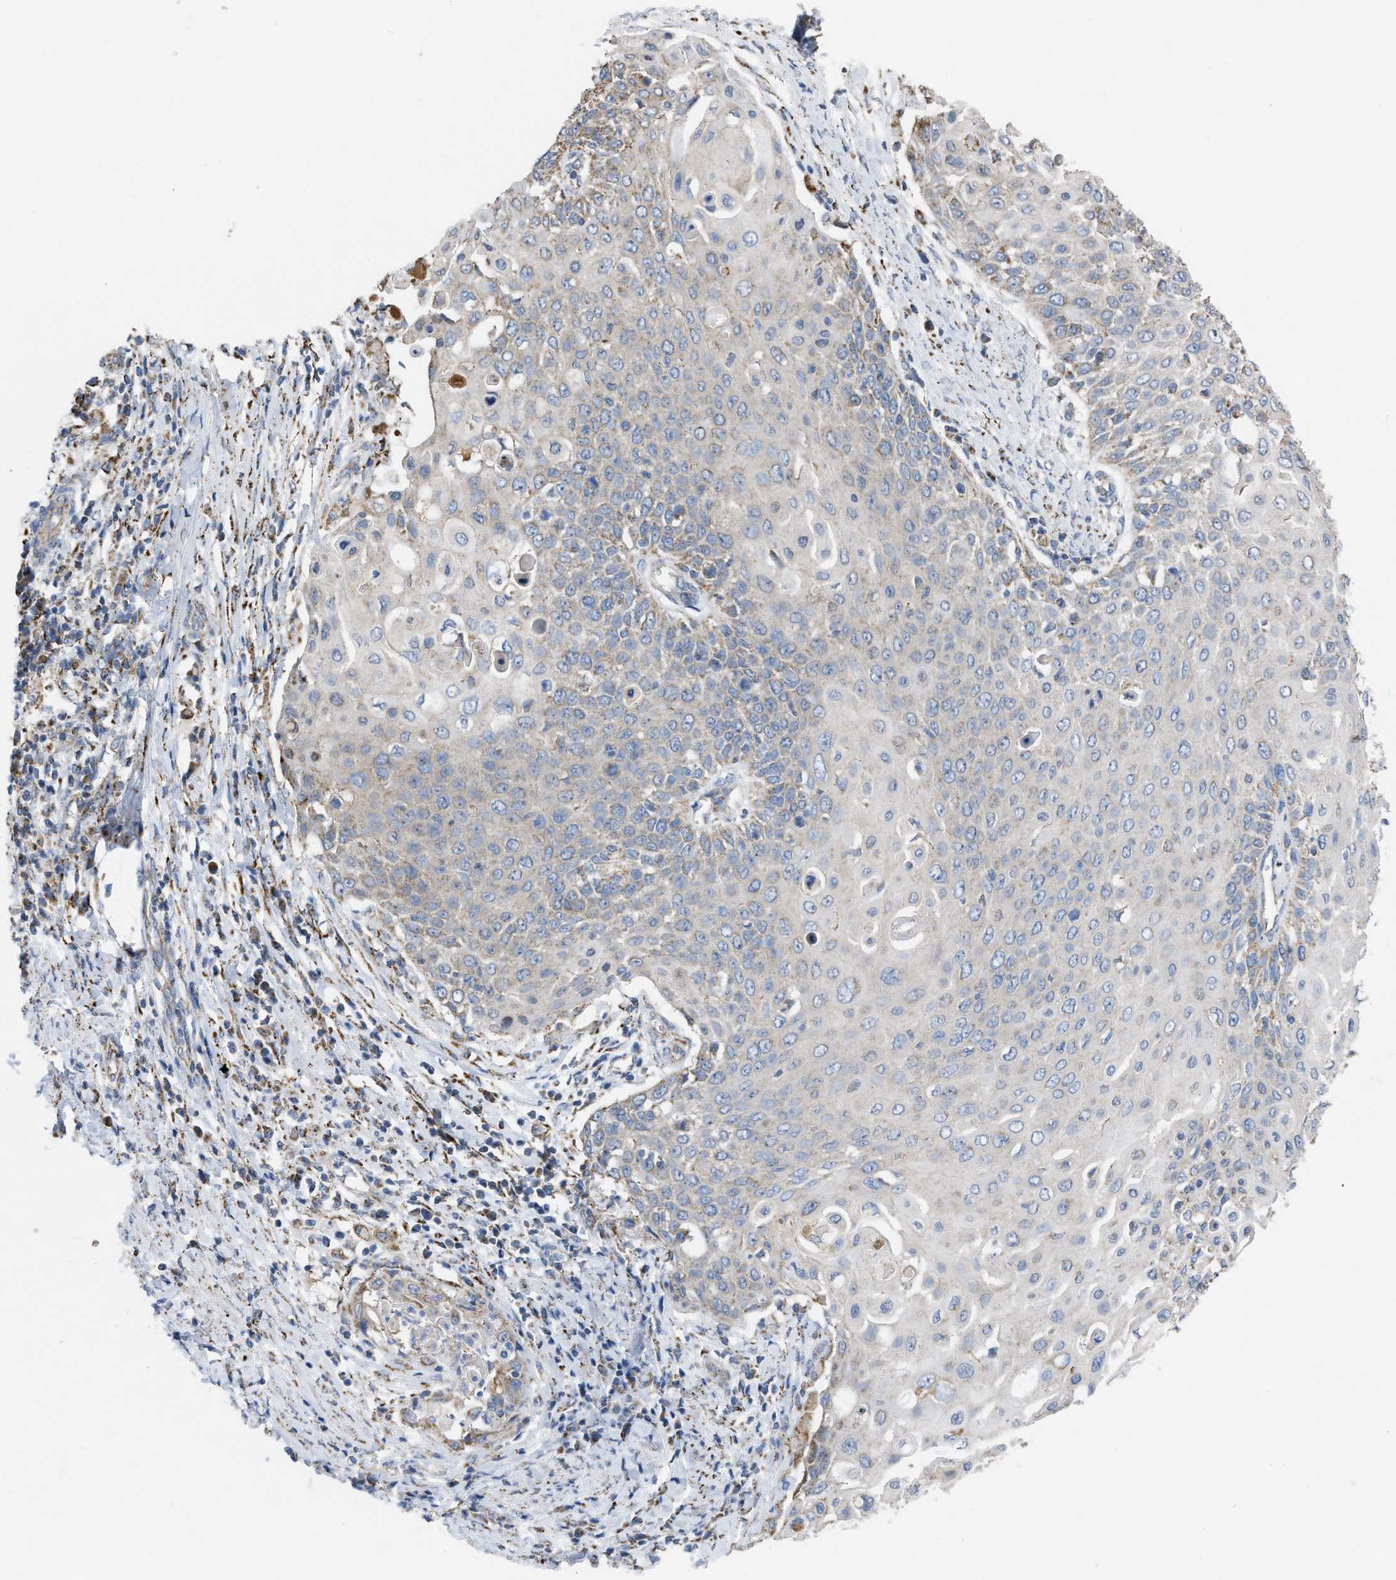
{"staining": {"intensity": "weak", "quantity": "<25%", "location": "cytoplasmic/membranous"}, "tissue": "cervical cancer", "cell_type": "Tumor cells", "image_type": "cancer", "snomed": [{"axis": "morphology", "description": "Squamous cell carcinoma, NOS"}, {"axis": "topography", "description": "Cervix"}], "caption": "DAB (3,3'-diaminobenzidine) immunohistochemical staining of cervical cancer demonstrates no significant expression in tumor cells.", "gene": "BCL10", "patient": {"sex": "female", "age": 39}}